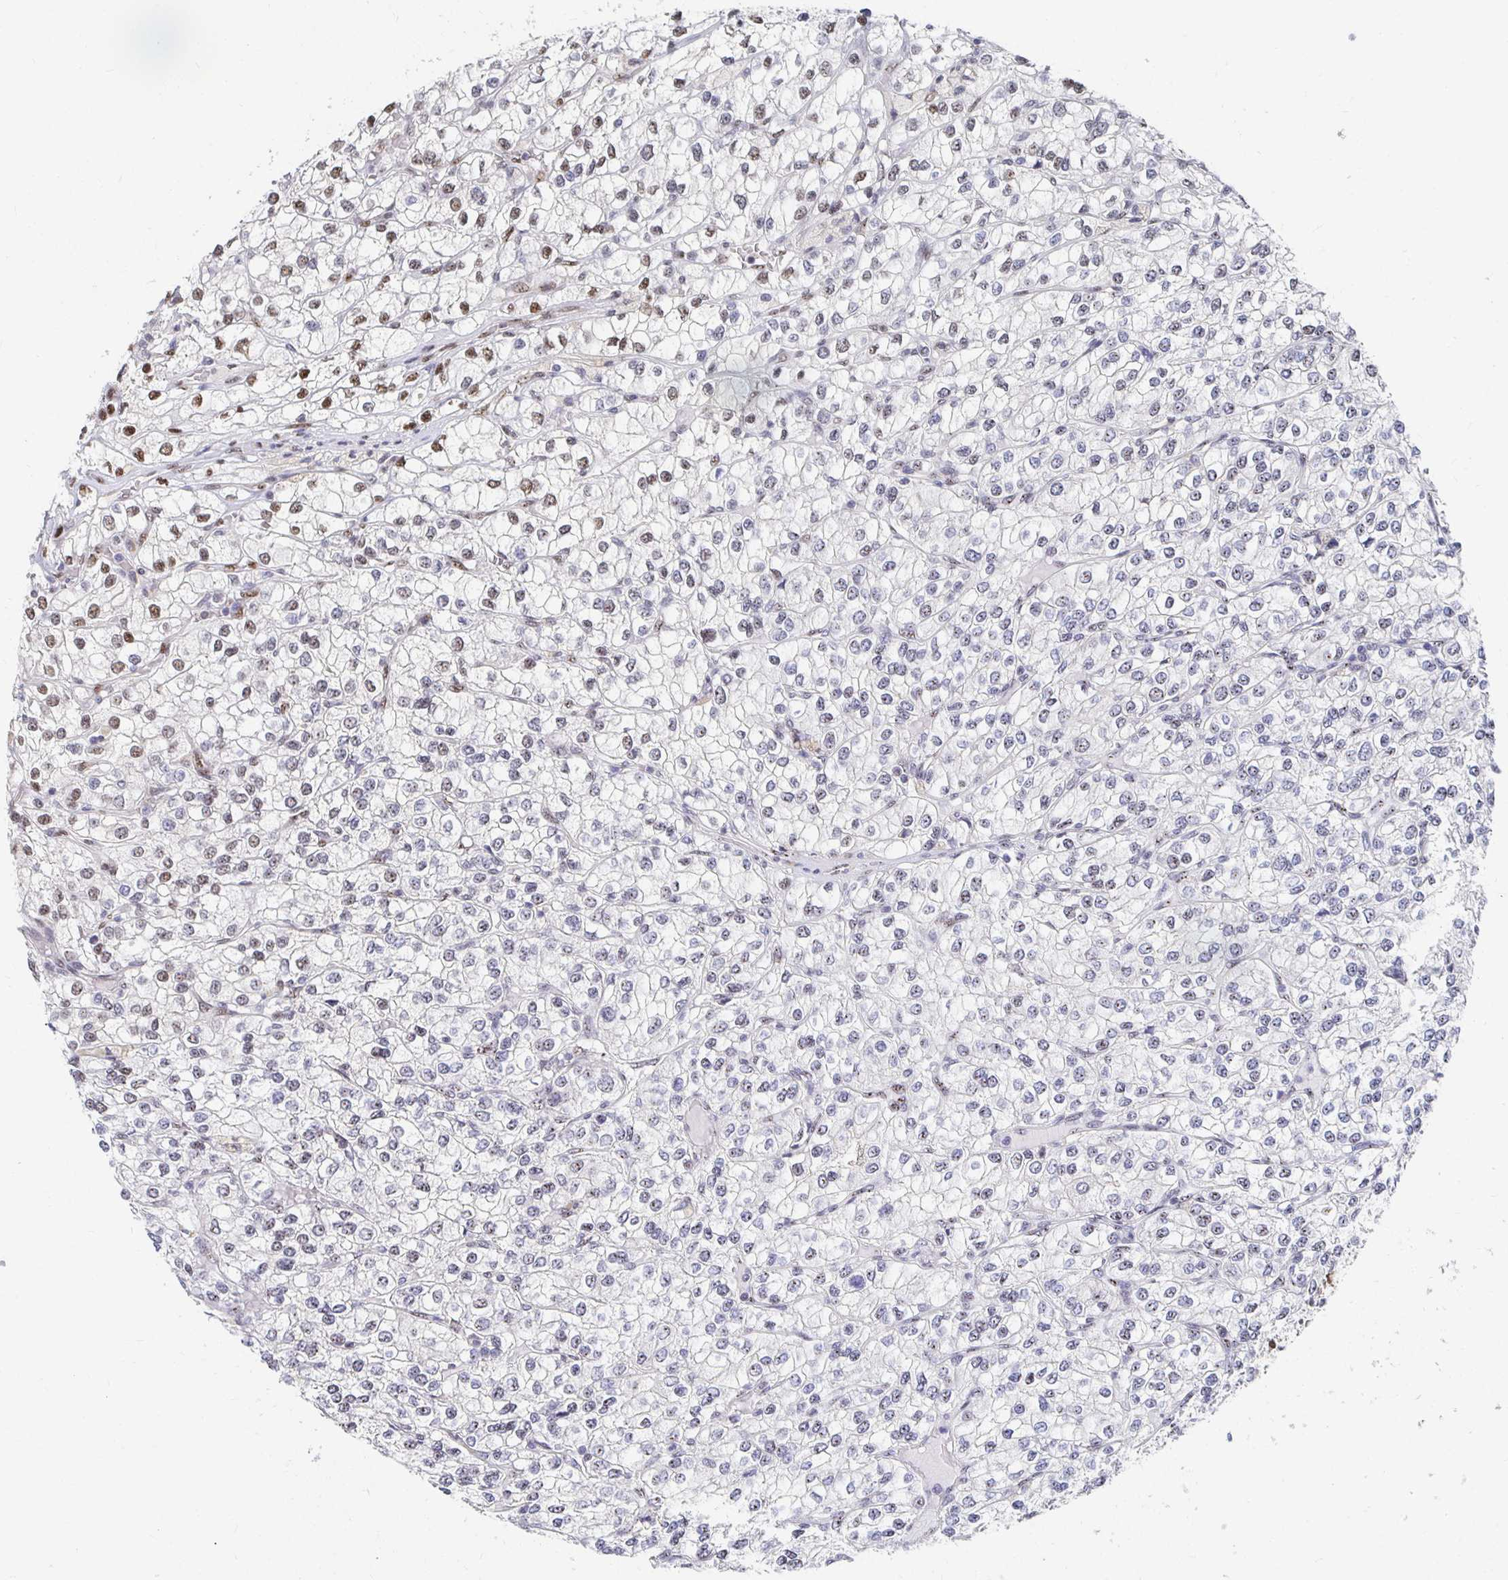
{"staining": {"intensity": "moderate", "quantity": "<25%", "location": "nuclear"}, "tissue": "renal cancer", "cell_type": "Tumor cells", "image_type": "cancer", "snomed": [{"axis": "morphology", "description": "Adenocarcinoma, NOS"}, {"axis": "topography", "description": "Kidney"}], "caption": "Renal cancer (adenocarcinoma) tissue exhibits moderate nuclear staining in about <25% of tumor cells, visualized by immunohistochemistry.", "gene": "CLIC3", "patient": {"sex": "male", "age": 80}}